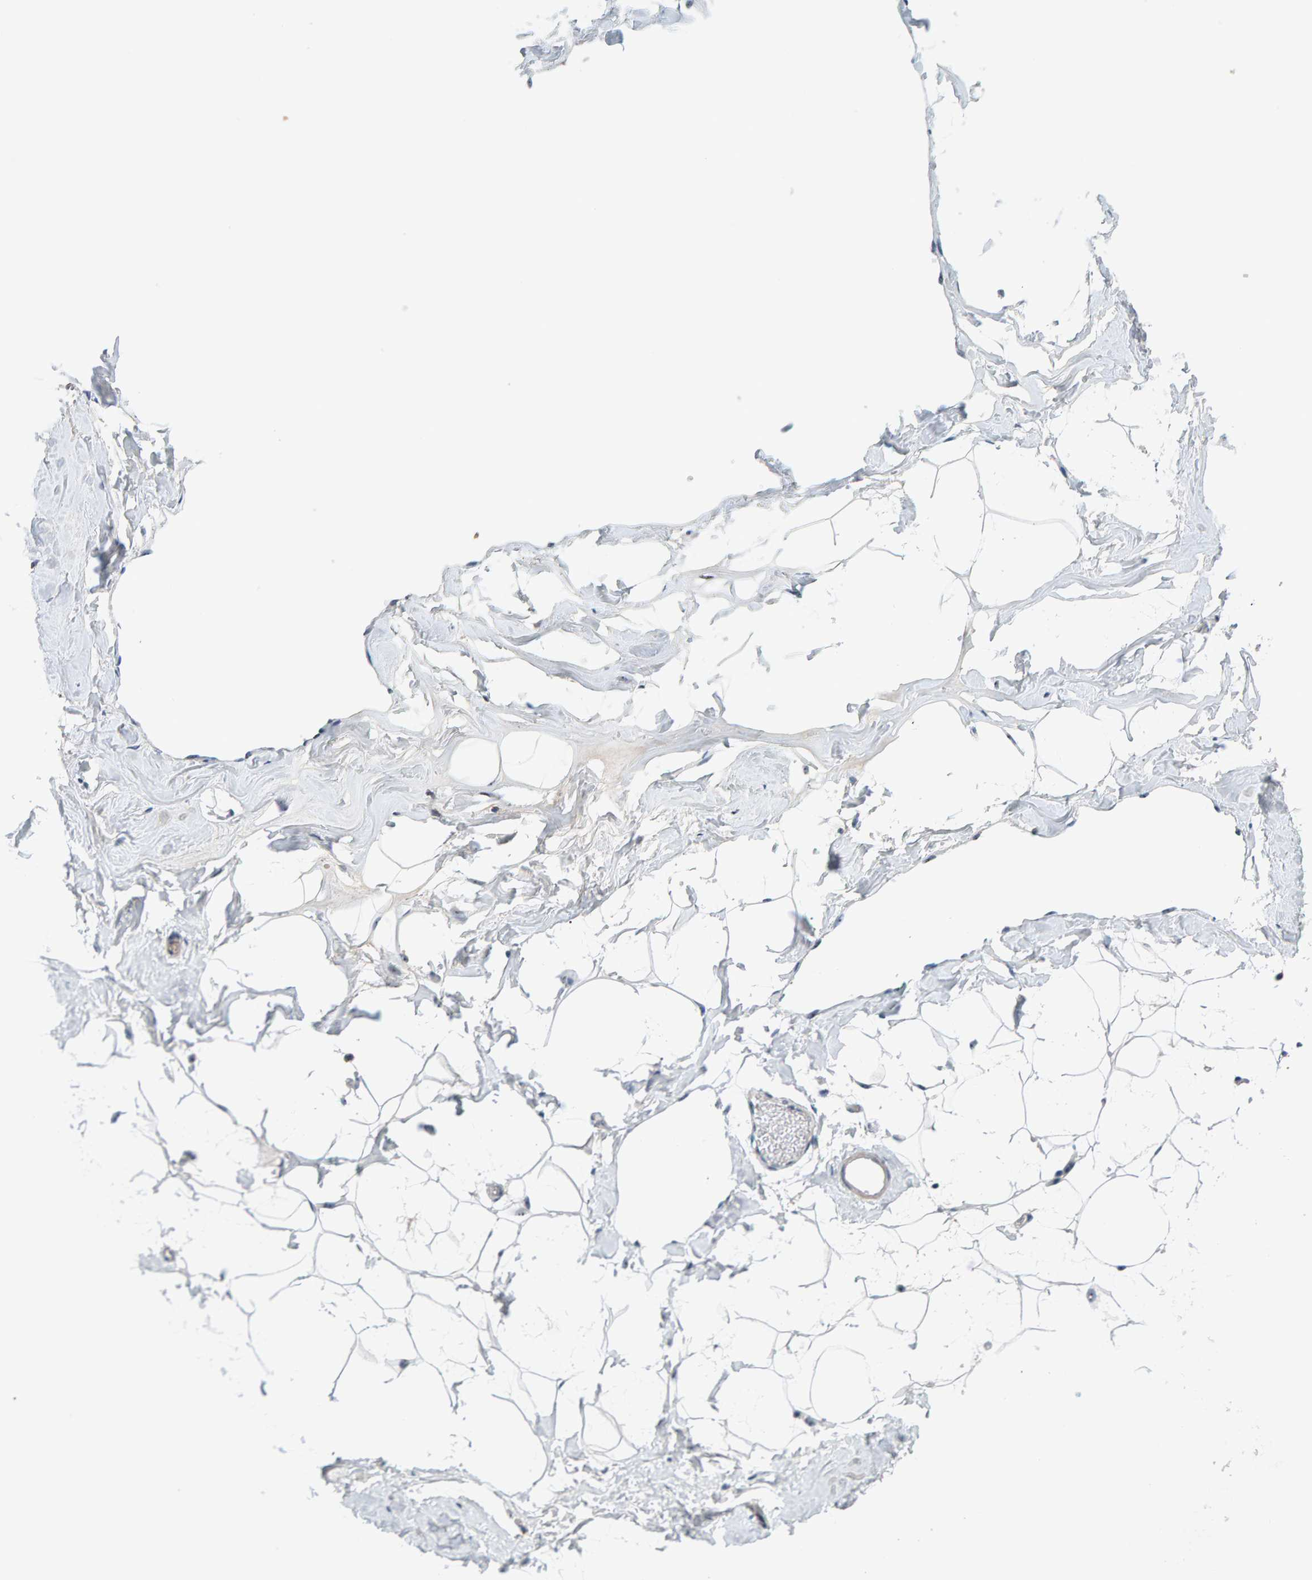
{"staining": {"intensity": "weak", "quantity": "<25%", "location": "nuclear"}, "tissue": "adipose tissue", "cell_type": "Adipocytes", "image_type": "normal", "snomed": [{"axis": "morphology", "description": "Normal tissue, NOS"}, {"axis": "morphology", "description": "Fibrosis, NOS"}, {"axis": "topography", "description": "Breast"}, {"axis": "topography", "description": "Adipose tissue"}], "caption": "This micrograph is of unremarkable adipose tissue stained with IHC to label a protein in brown with the nuclei are counter-stained blue. There is no expression in adipocytes.", "gene": "NOL11", "patient": {"sex": "female", "age": 39}}